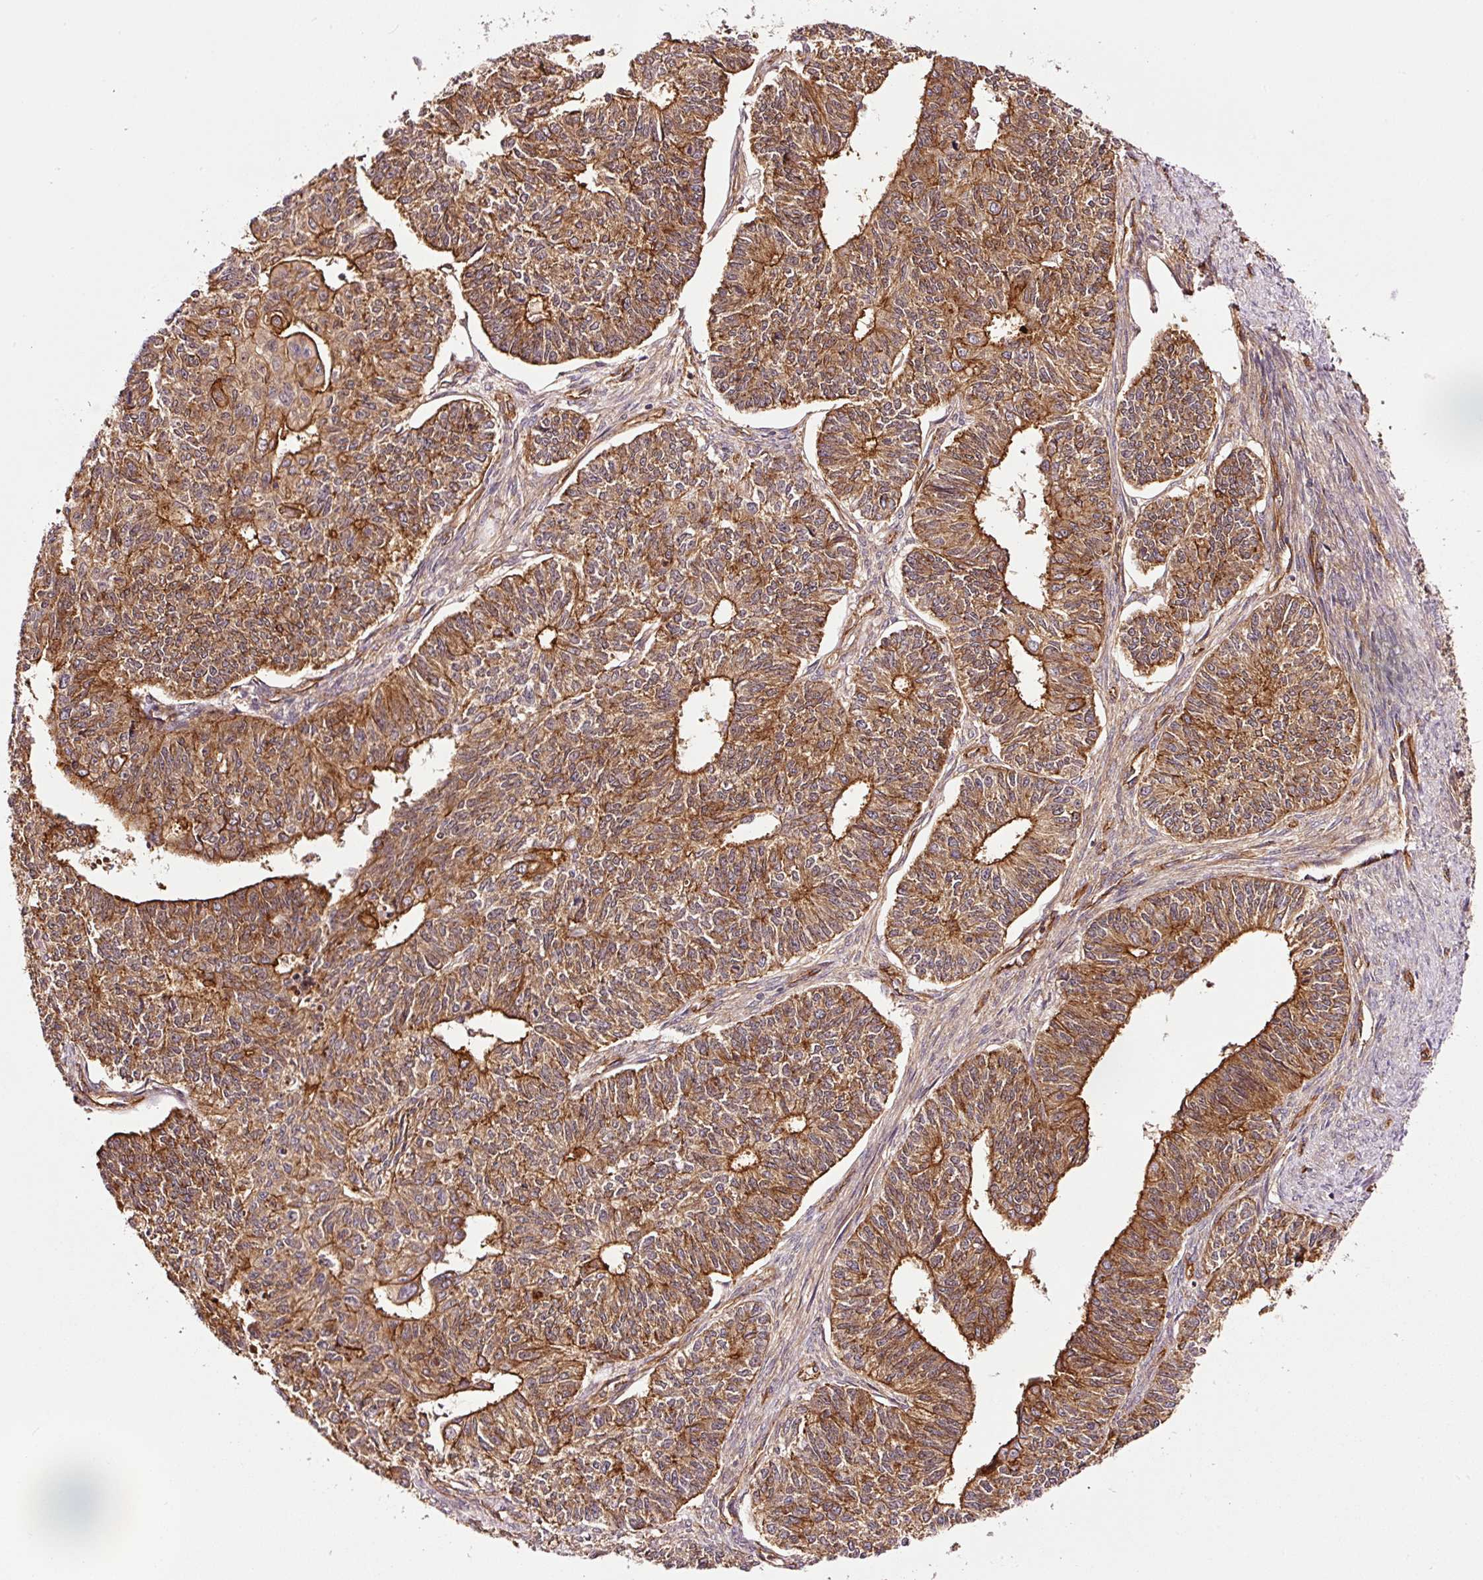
{"staining": {"intensity": "moderate", "quantity": ">75%", "location": "cytoplasmic/membranous"}, "tissue": "endometrial cancer", "cell_type": "Tumor cells", "image_type": "cancer", "snomed": [{"axis": "morphology", "description": "Adenocarcinoma, NOS"}, {"axis": "topography", "description": "Endometrium"}], "caption": "Endometrial cancer (adenocarcinoma) tissue demonstrates moderate cytoplasmic/membranous staining in about >75% of tumor cells", "gene": "METAP1", "patient": {"sex": "female", "age": 32}}